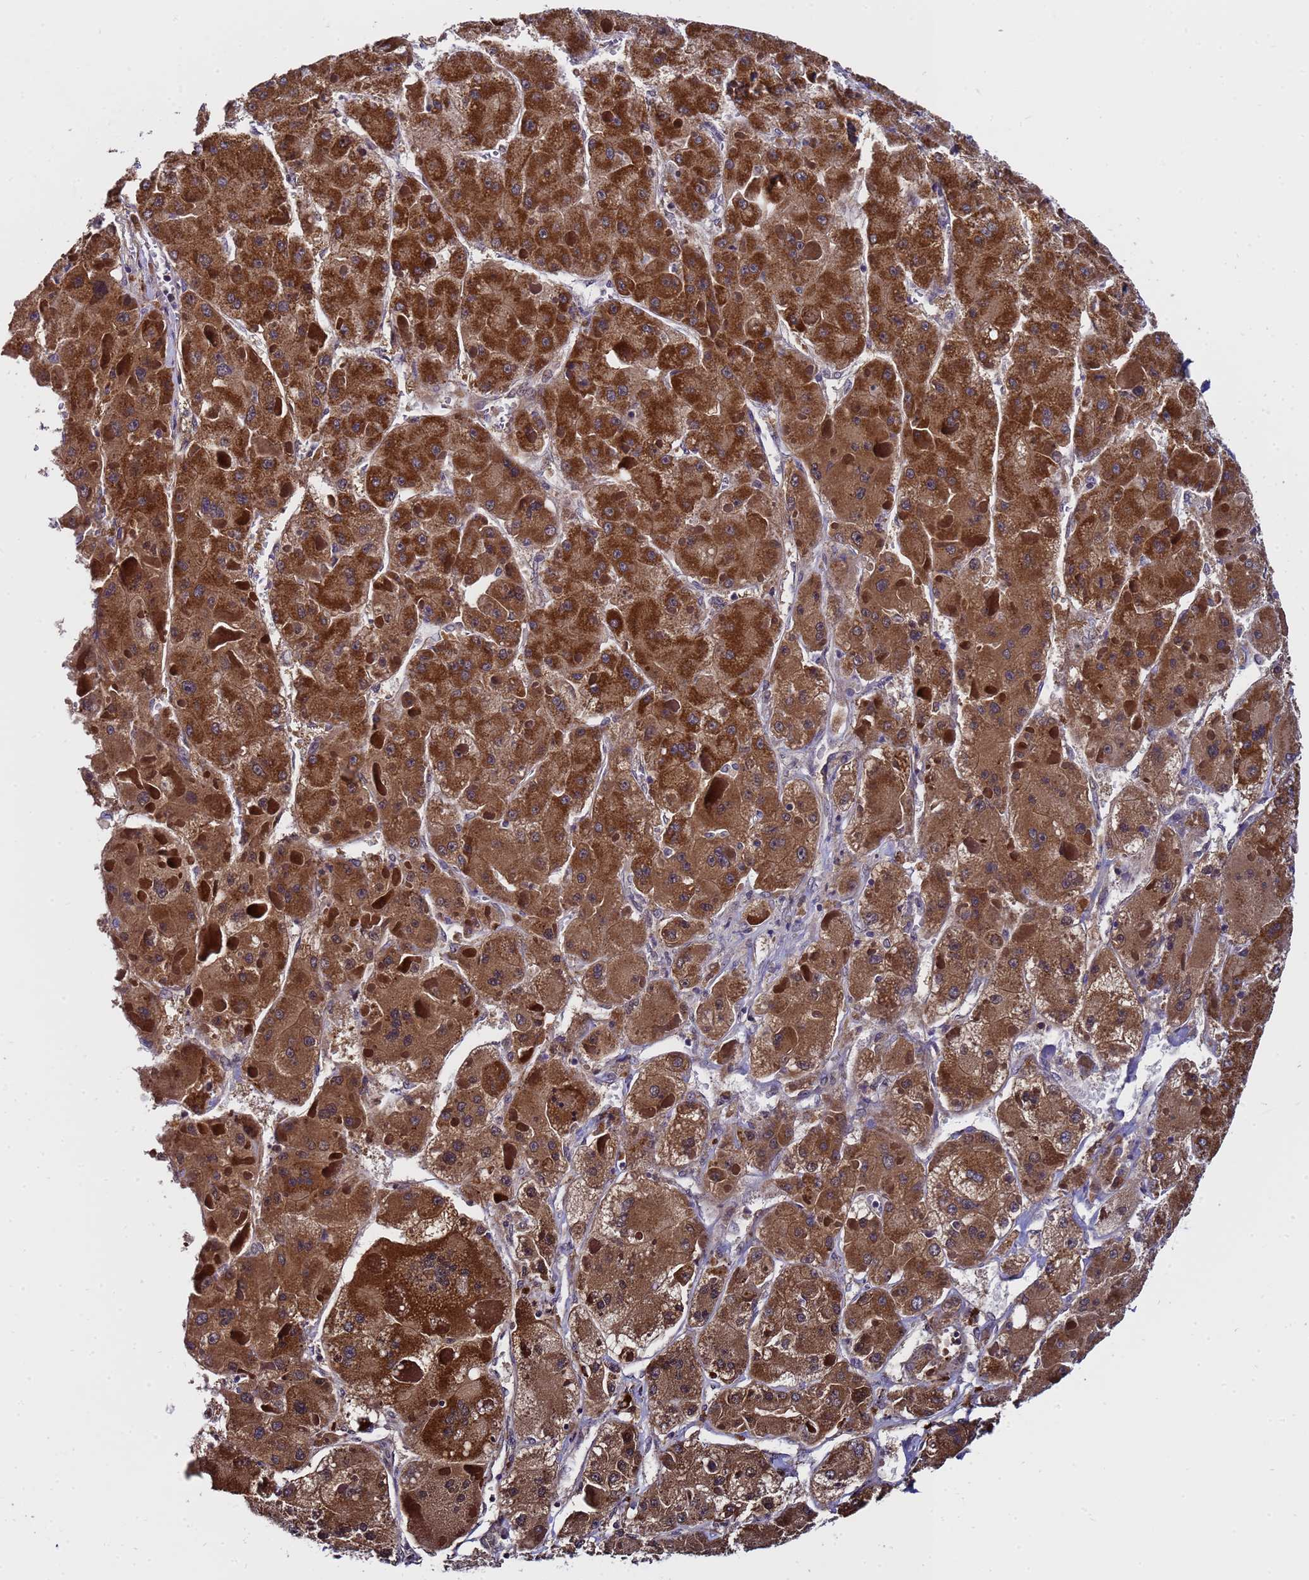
{"staining": {"intensity": "strong", "quantity": ">75%", "location": "cytoplasmic/membranous"}, "tissue": "liver cancer", "cell_type": "Tumor cells", "image_type": "cancer", "snomed": [{"axis": "morphology", "description": "Carcinoma, Hepatocellular, NOS"}, {"axis": "topography", "description": "Liver"}], "caption": "Immunohistochemical staining of hepatocellular carcinoma (liver) exhibits strong cytoplasmic/membranous protein staining in about >75% of tumor cells. The protein is stained brown, and the nuclei are stained in blue (DAB (3,3'-diaminobenzidine) IHC with brightfield microscopy, high magnification).", "gene": "ANAPC13", "patient": {"sex": "female", "age": 73}}